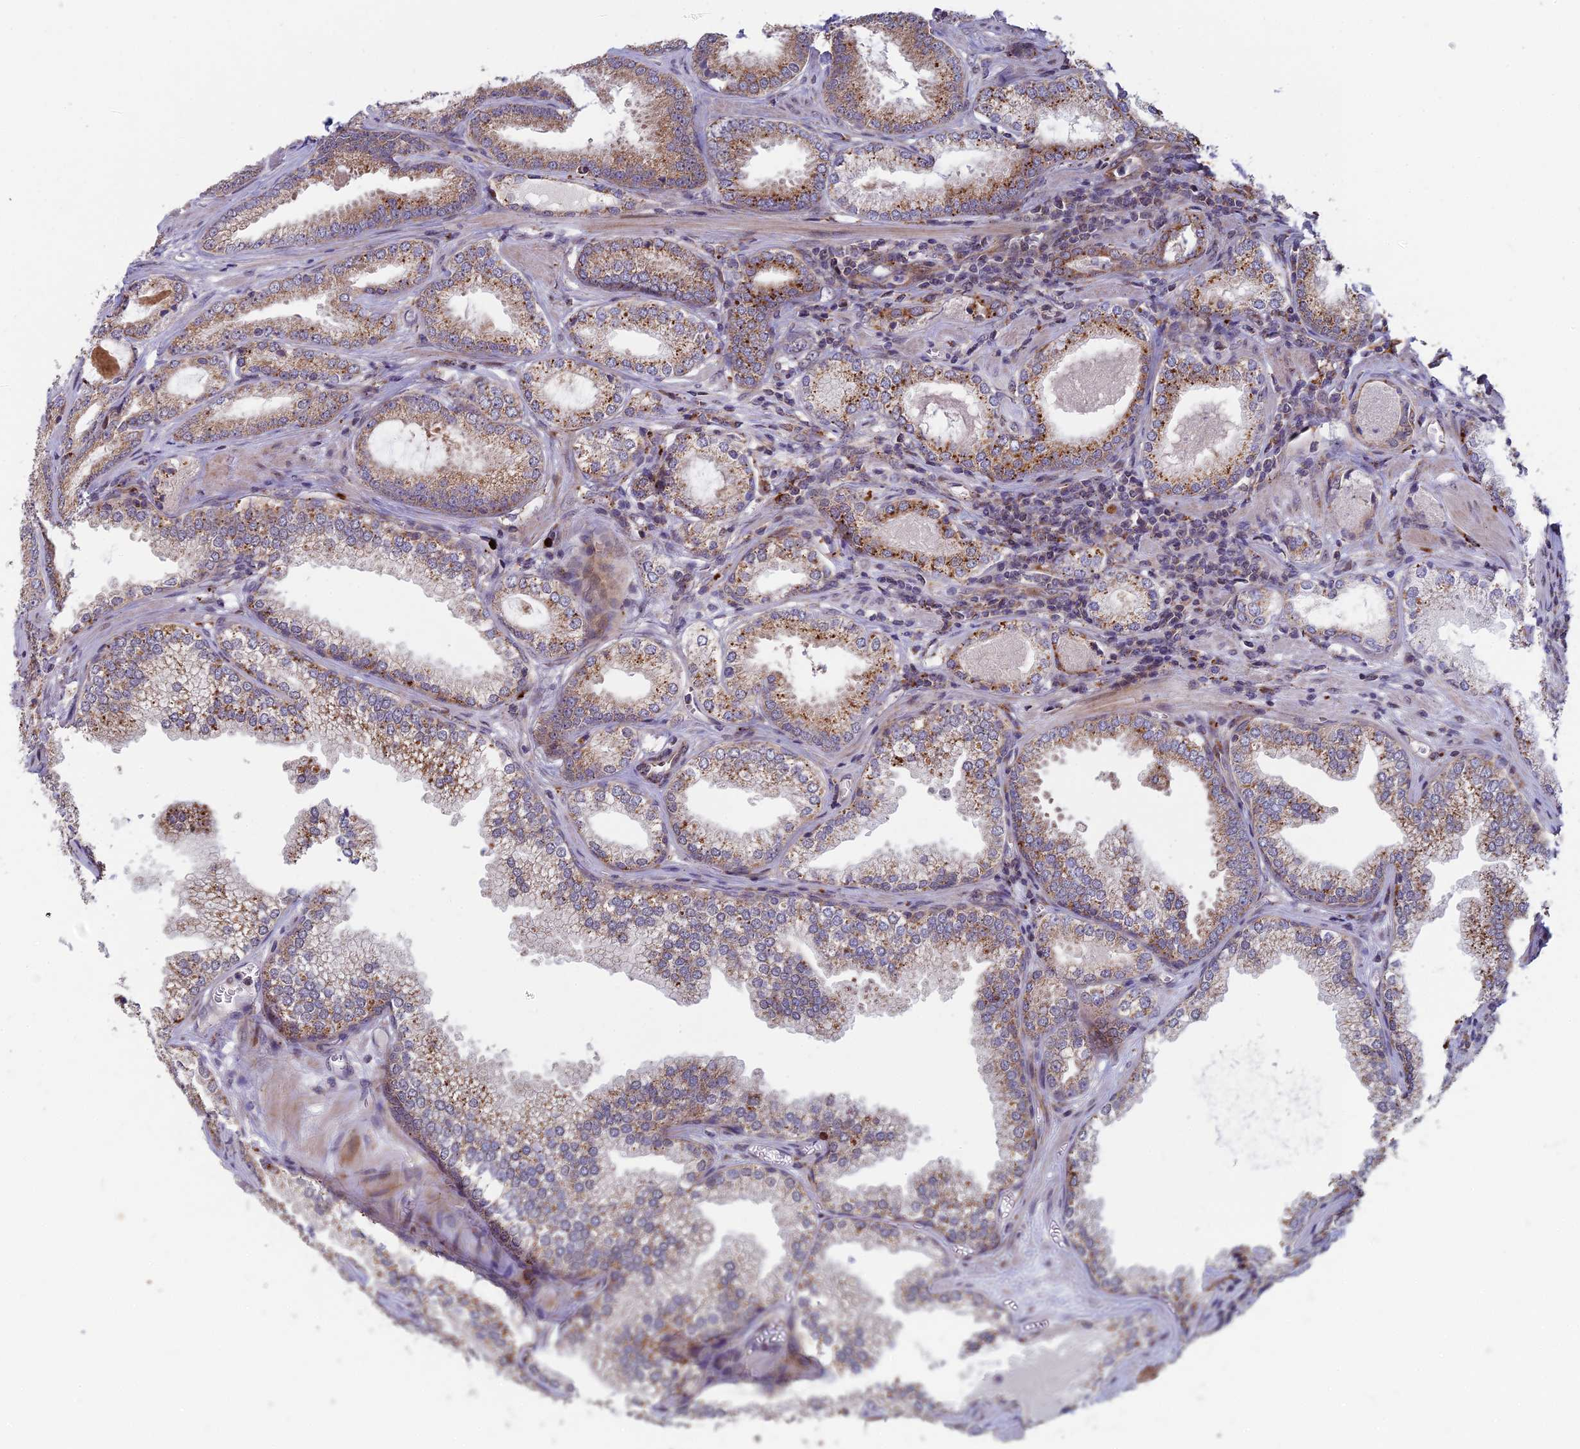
{"staining": {"intensity": "moderate", "quantity": ">75%", "location": "cytoplasmic/membranous"}, "tissue": "prostate cancer", "cell_type": "Tumor cells", "image_type": "cancer", "snomed": [{"axis": "morphology", "description": "Adenocarcinoma, Low grade"}, {"axis": "topography", "description": "Prostate"}], "caption": "This photomicrograph exhibits adenocarcinoma (low-grade) (prostate) stained with IHC to label a protein in brown. The cytoplasmic/membranous of tumor cells show moderate positivity for the protein. Nuclei are counter-stained blue.", "gene": "FOXS1", "patient": {"sex": "male", "age": 60}}